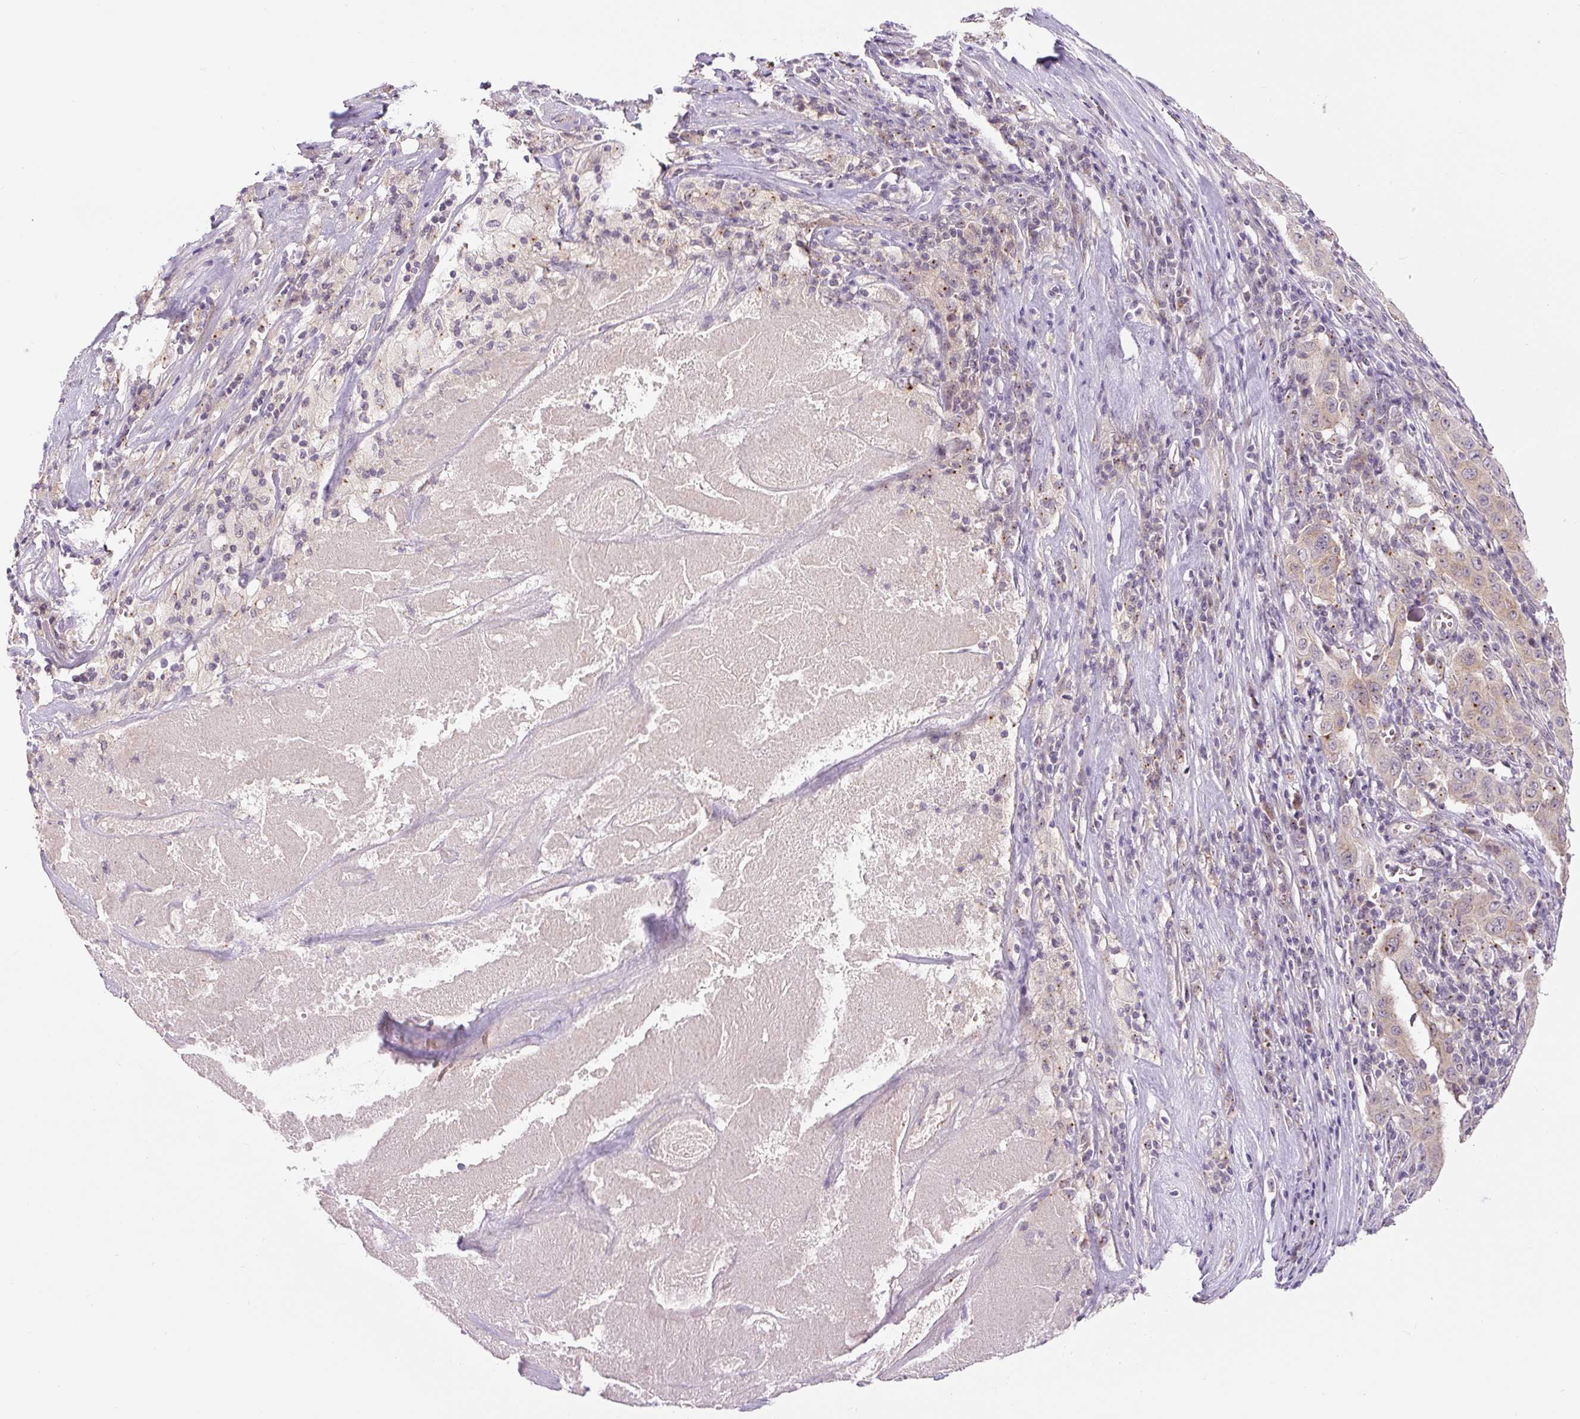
{"staining": {"intensity": "weak", "quantity": "25%-75%", "location": "cytoplasmic/membranous"}, "tissue": "pancreatic cancer", "cell_type": "Tumor cells", "image_type": "cancer", "snomed": [{"axis": "morphology", "description": "Adenocarcinoma, NOS"}, {"axis": "topography", "description": "Pancreas"}], "caption": "High-magnification brightfield microscopy of adenocarcinoma (pancreatic) stained with DAB (3,3'-diaminobenzidine) (brown) and counterstained with hematoxylin (blue). tumor cells exhibit weak cytoplasmic/membranous staining is identified in about25%-75% of cells. (DAB IHC with brightfield microscopy, high magnification).", "gene": "PCM1", "patient": {"sex": "male", "age": 63}}